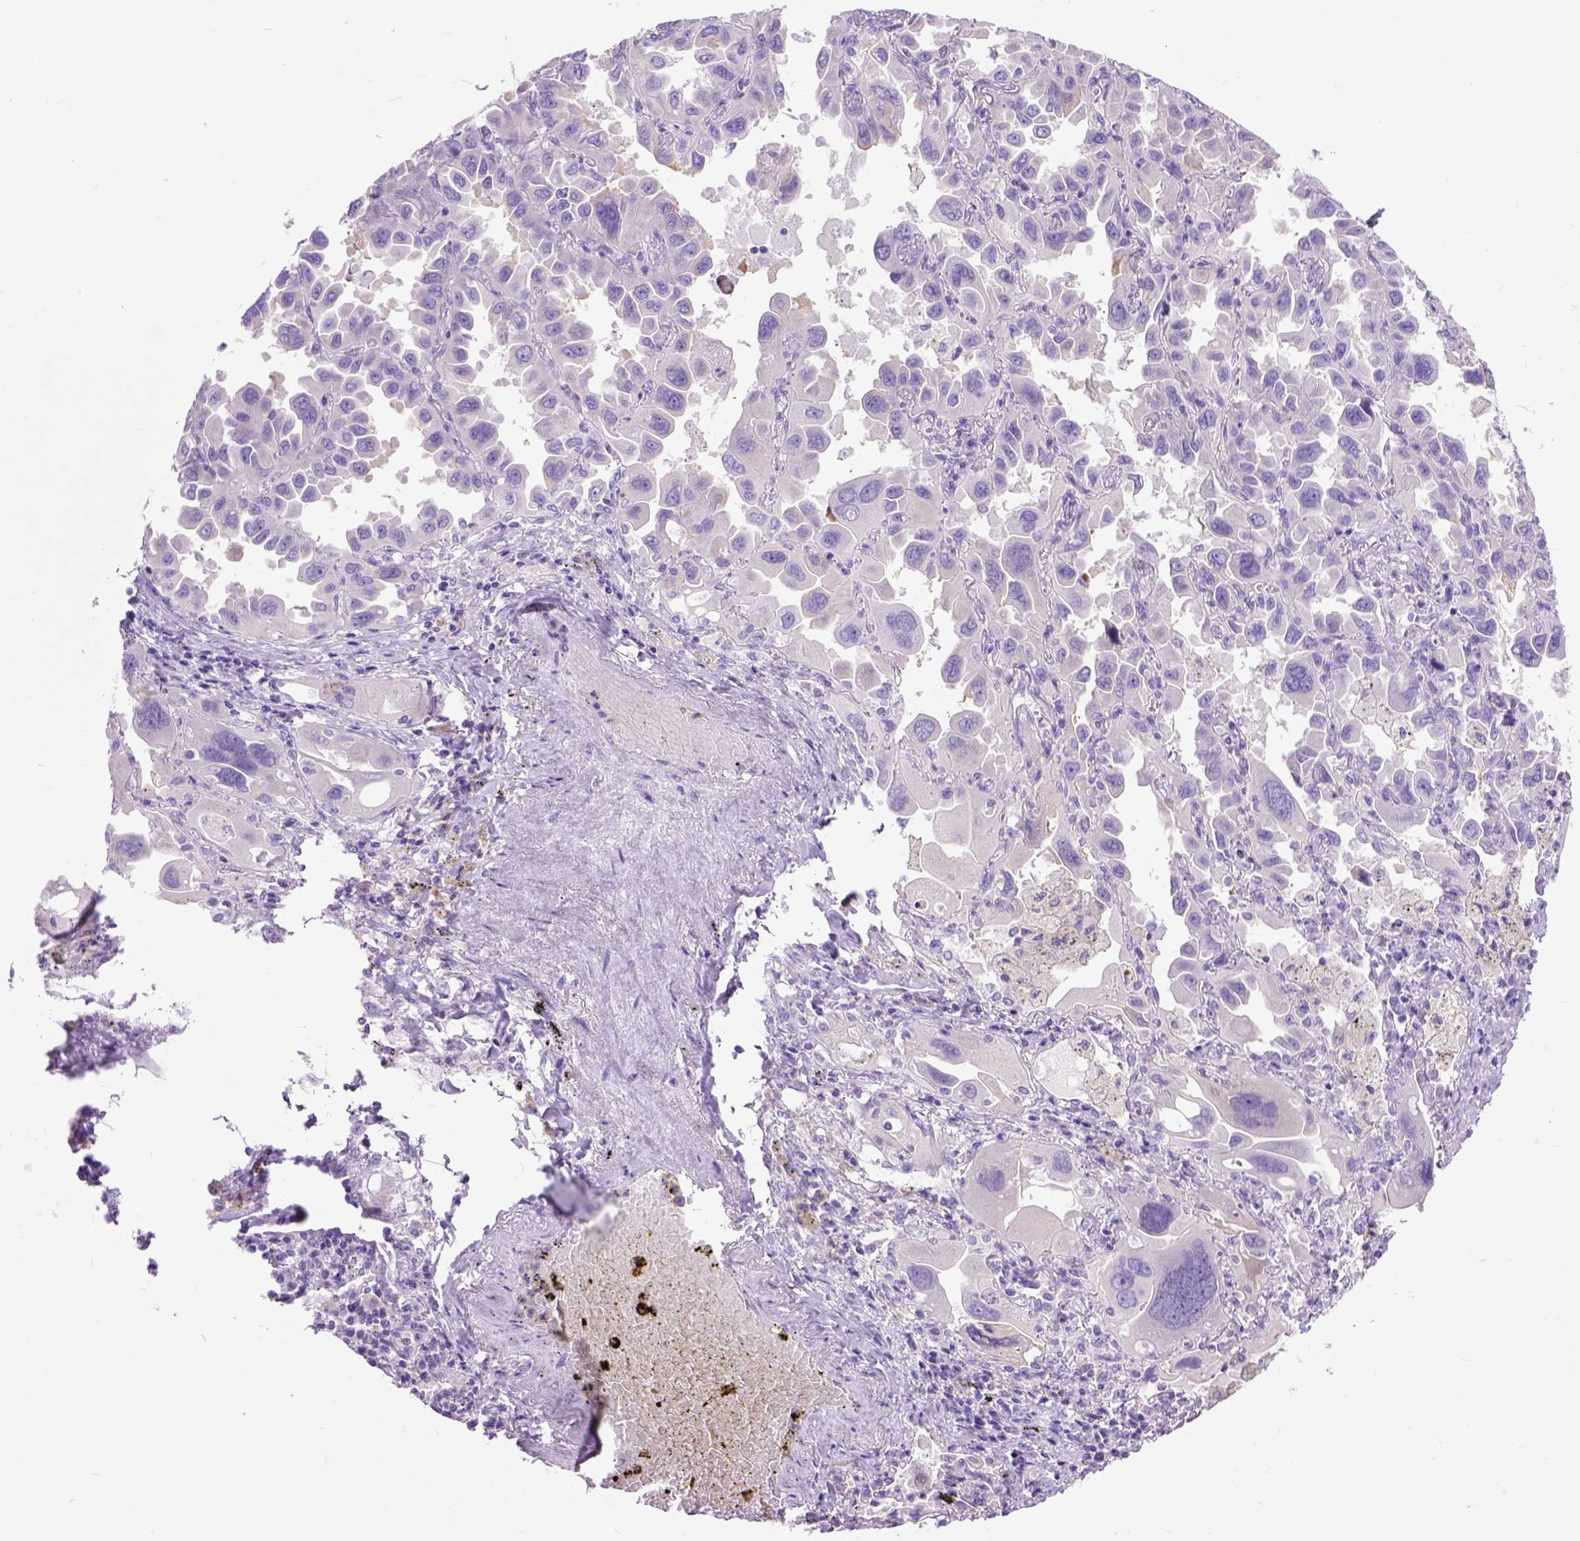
{"staining": {"intensity": "negative", "quantity": "none", "location": "none"}, "tissue": "lung cancer", "cell_type": "Tumor cells", "image_type": "cancer", "snomed": [{"axis": "morphology", "description": "Adenocarcinoma, NOS"}, {"axis": "topography", "description": "Lung"}], "caption": "This is a image of IHC staining of lung cancer (adenocarcinoma), which shows no positivity in tumor cells.", "gene": "ODAD3", "patient": {"sex": "male", "age": 64}}